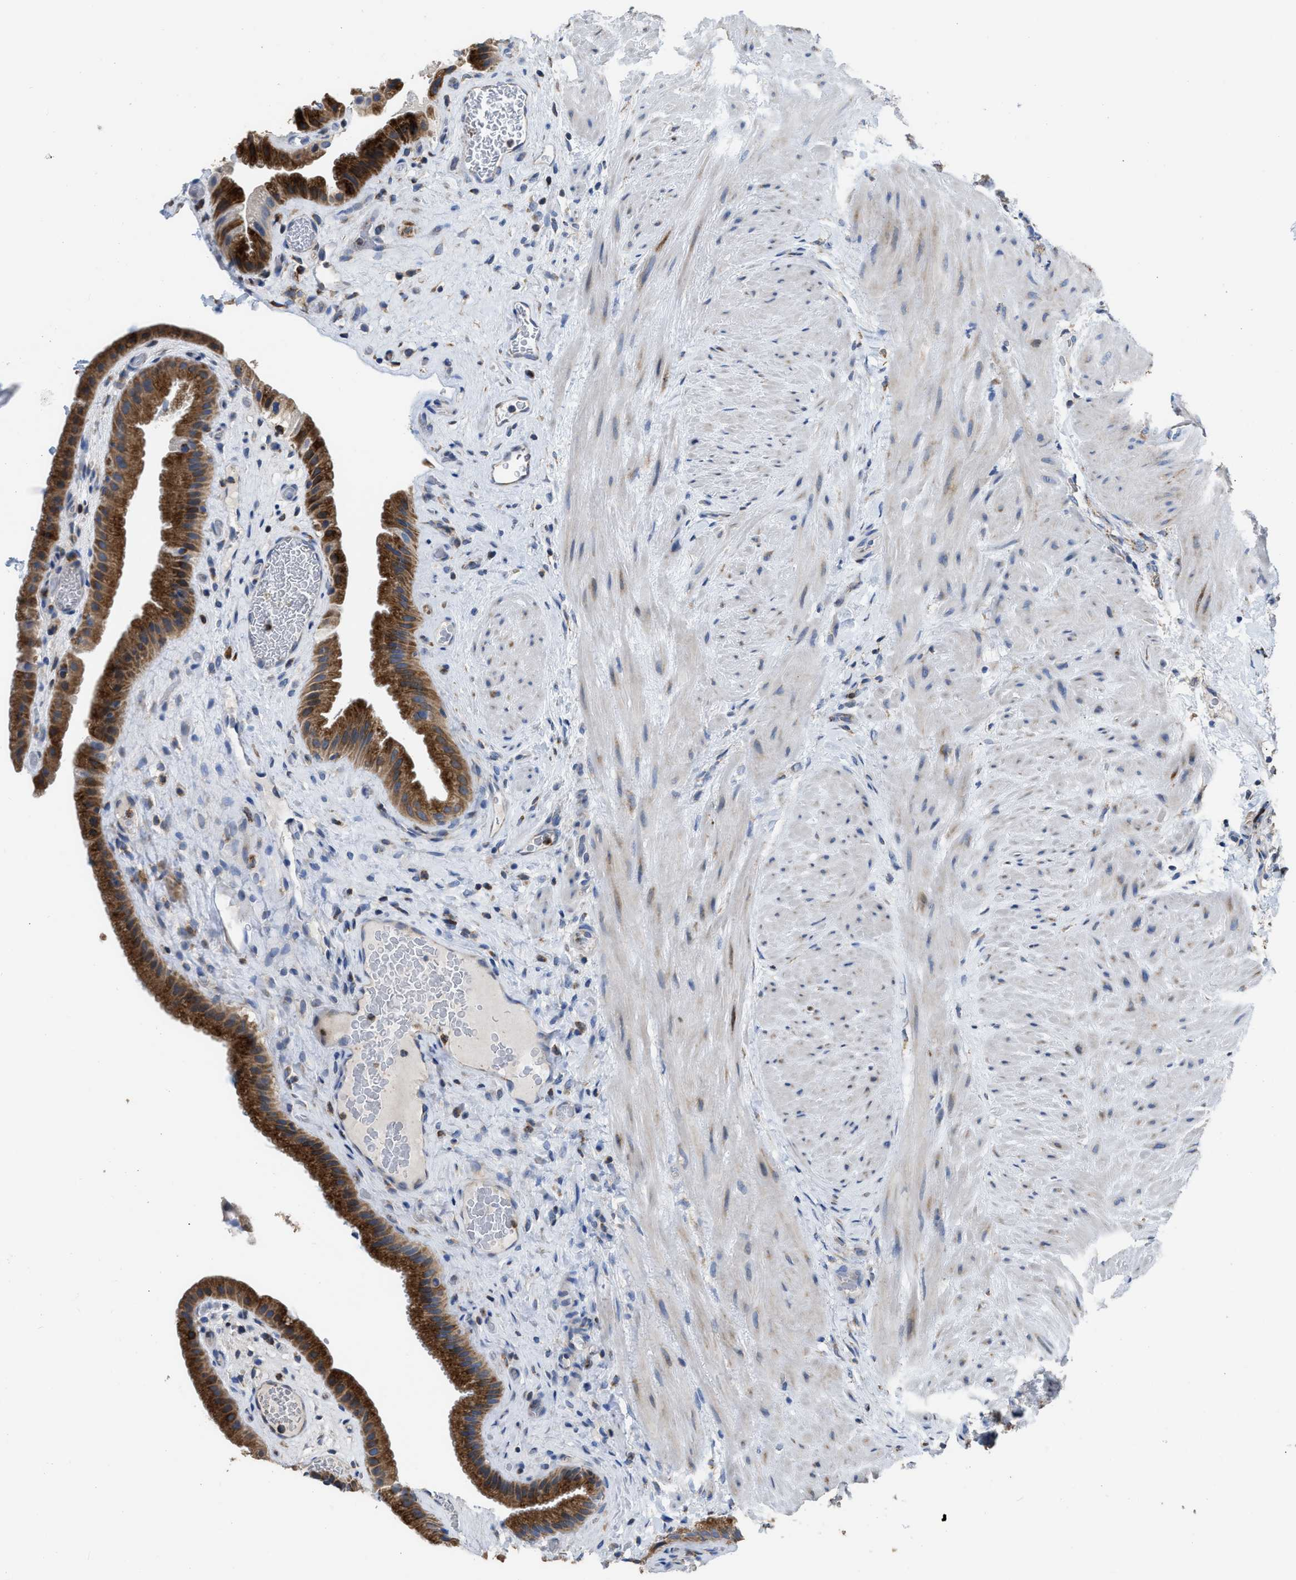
{"staining": {"intensity": "strong", "quantity": ">75%", "location": "cytoplasmic/membranous"}, "tissue": "gallbladder", "cell_type": "Glandular cells", "image_type": "normal", "snomed": [{"axis": "morphology", "description": "Normal tissue, NOS"}, {"axis": "topography", "description": "Gallbladder"}], "caption": "The histopathology image displays a brown stain indicating the presence of a protein in the cytoplasmic/membranous of glandular cells in gallbladder. (DAB (3,3'-diaminobenzidine) IHC, brown staining for protein, blue staining for nuclei).", "gene": "AK2", "patient": {"sex": "male", "age": 49}}